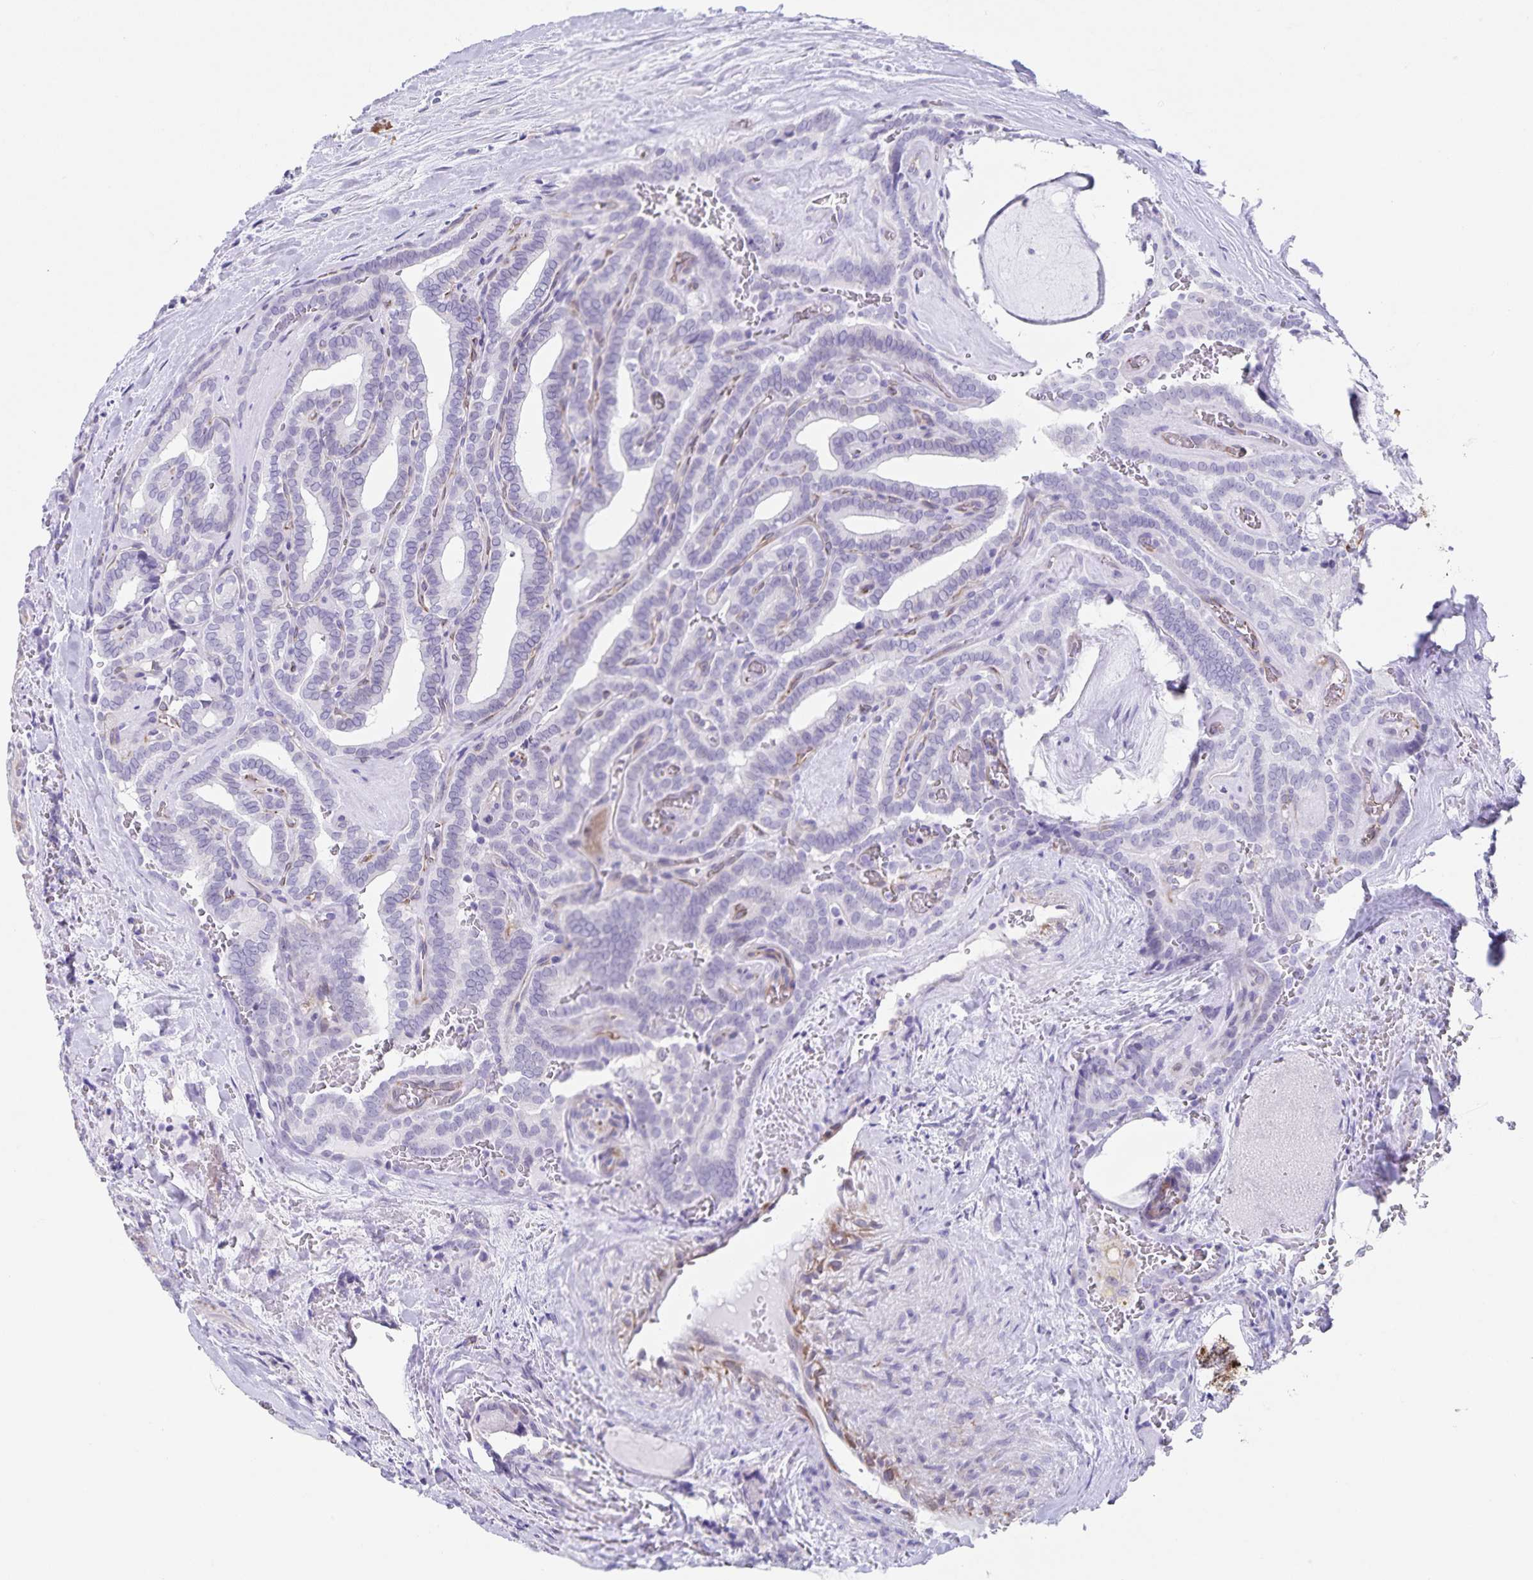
{"staining": {"intensity": "negative", "quantity": "none", "location": "none"}, "tissue": "thyroid cancer", "cell_type": "Tumor cells", "image_type": "cancer", "snomed": [{"axis": "morphology", "description": "Papillary adenocarcinoma, NOS"}, {"axis": "topography", "description": "Thyroid gland"}], "caption": "Tumor cells show no significant protein expression in papillary adenocarcinoma (thyroid).", "gene": "SYNM", "patient": {"sex": "female", "age": 21}}